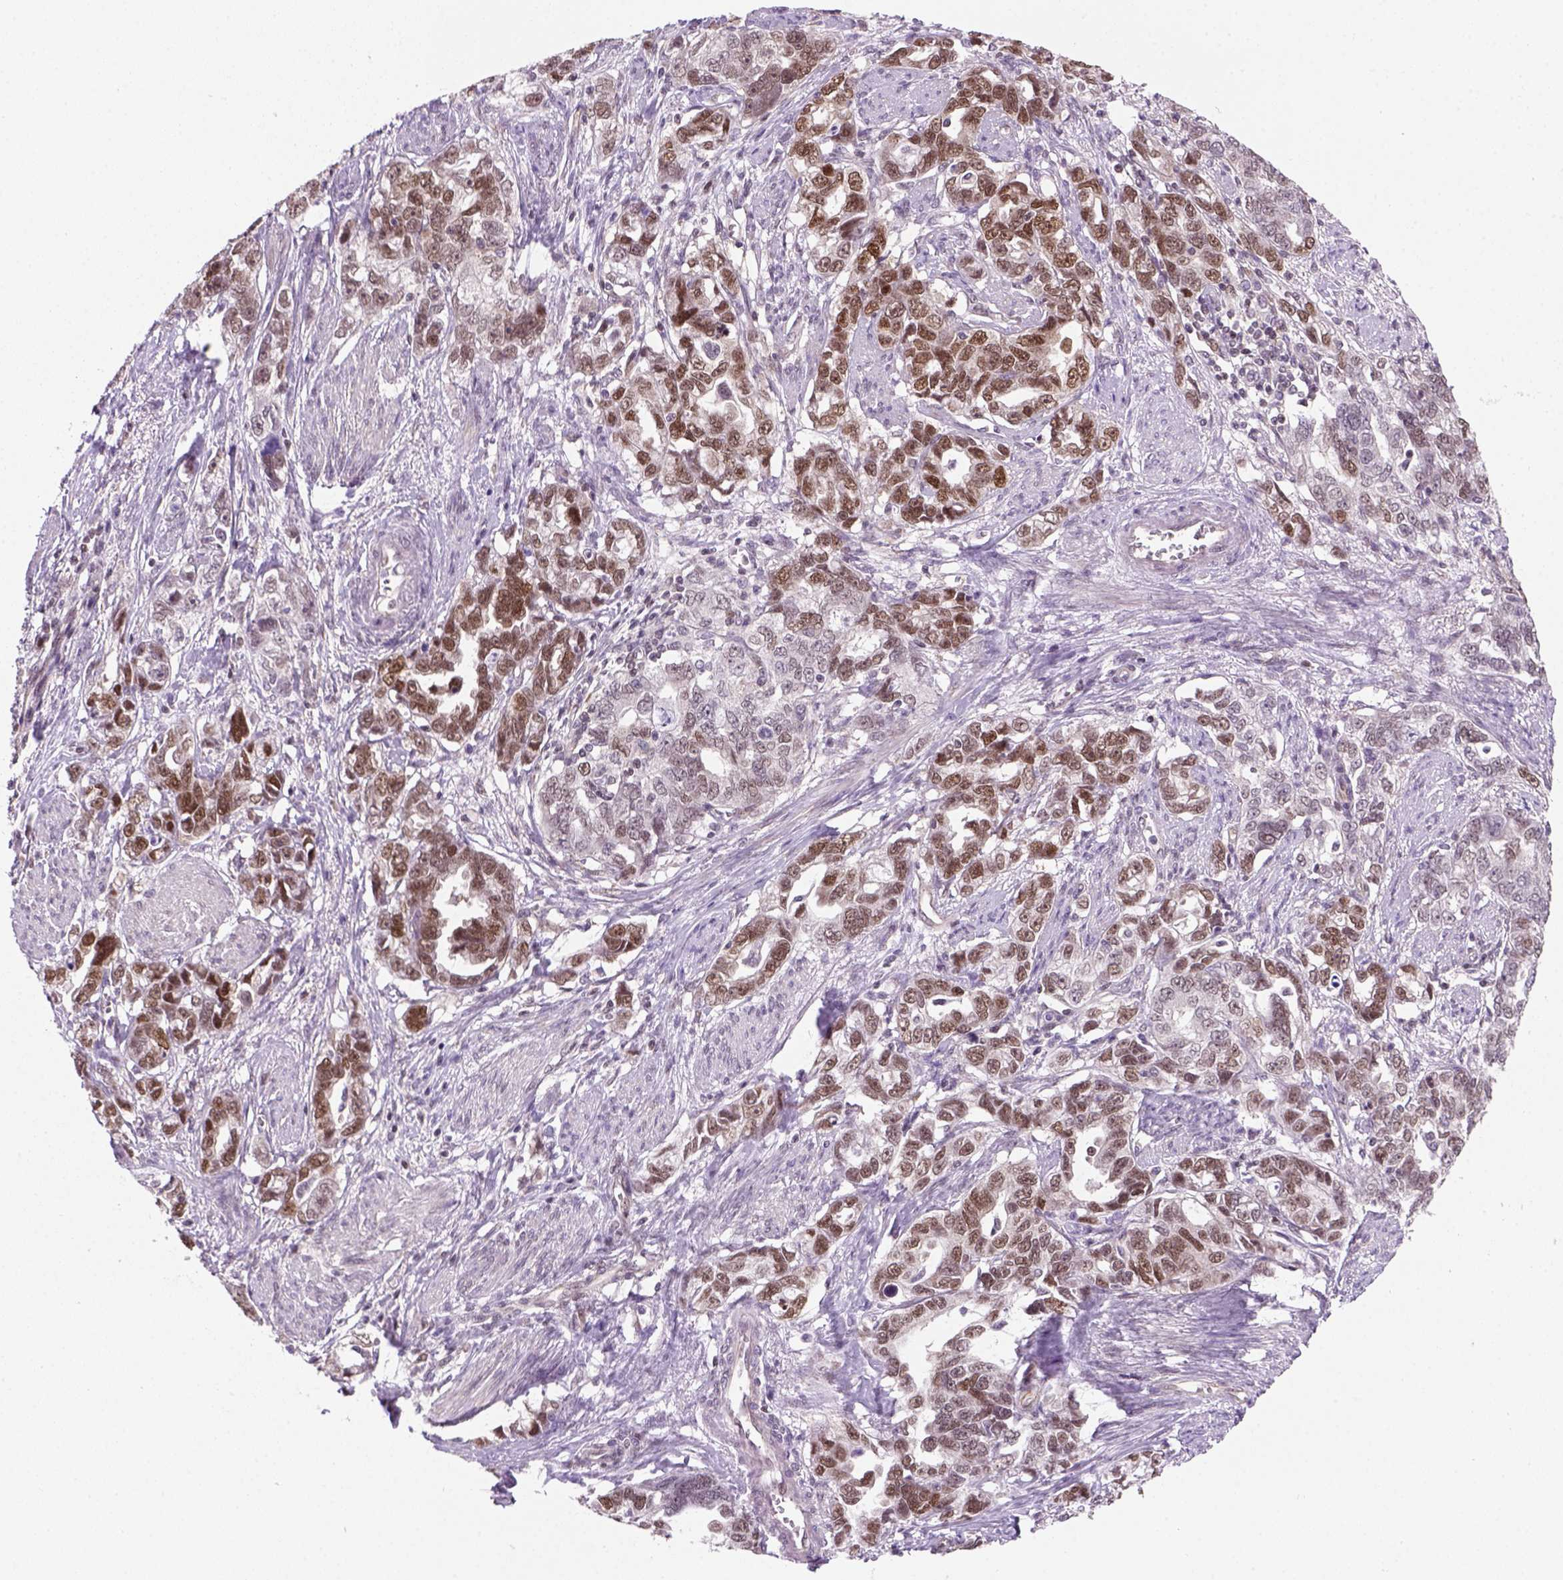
{"staining": {"intensity": "moderate", "quantity": "25%-75%", "location": "nuclear"}, "tissue": "ovarian cancer", "cell_type": "Tumor cells", "image_type": "cancer", "snomed": [{"axis": "morphology", "description": "Cystadenocarcinoma, serous, NOS"}, {"axis": "topography", "description": "Ovary"}], "caption": "Immunohistochemistry (IHC) staining of ovarian cancer (serous cystadenocarcinoma), which shows medium levels of moderate nuclear staining in about 25%-75% of tumor cells indicating moderate nuclear protein expression. The staining was performed using DAB (3,3'-diaminobenzidine) (brown) for protein detection and nuclei were counterstained in hematoxylin (blue).", "gene": "MGMT", "patient": {"sex": "female", "age": 51}}